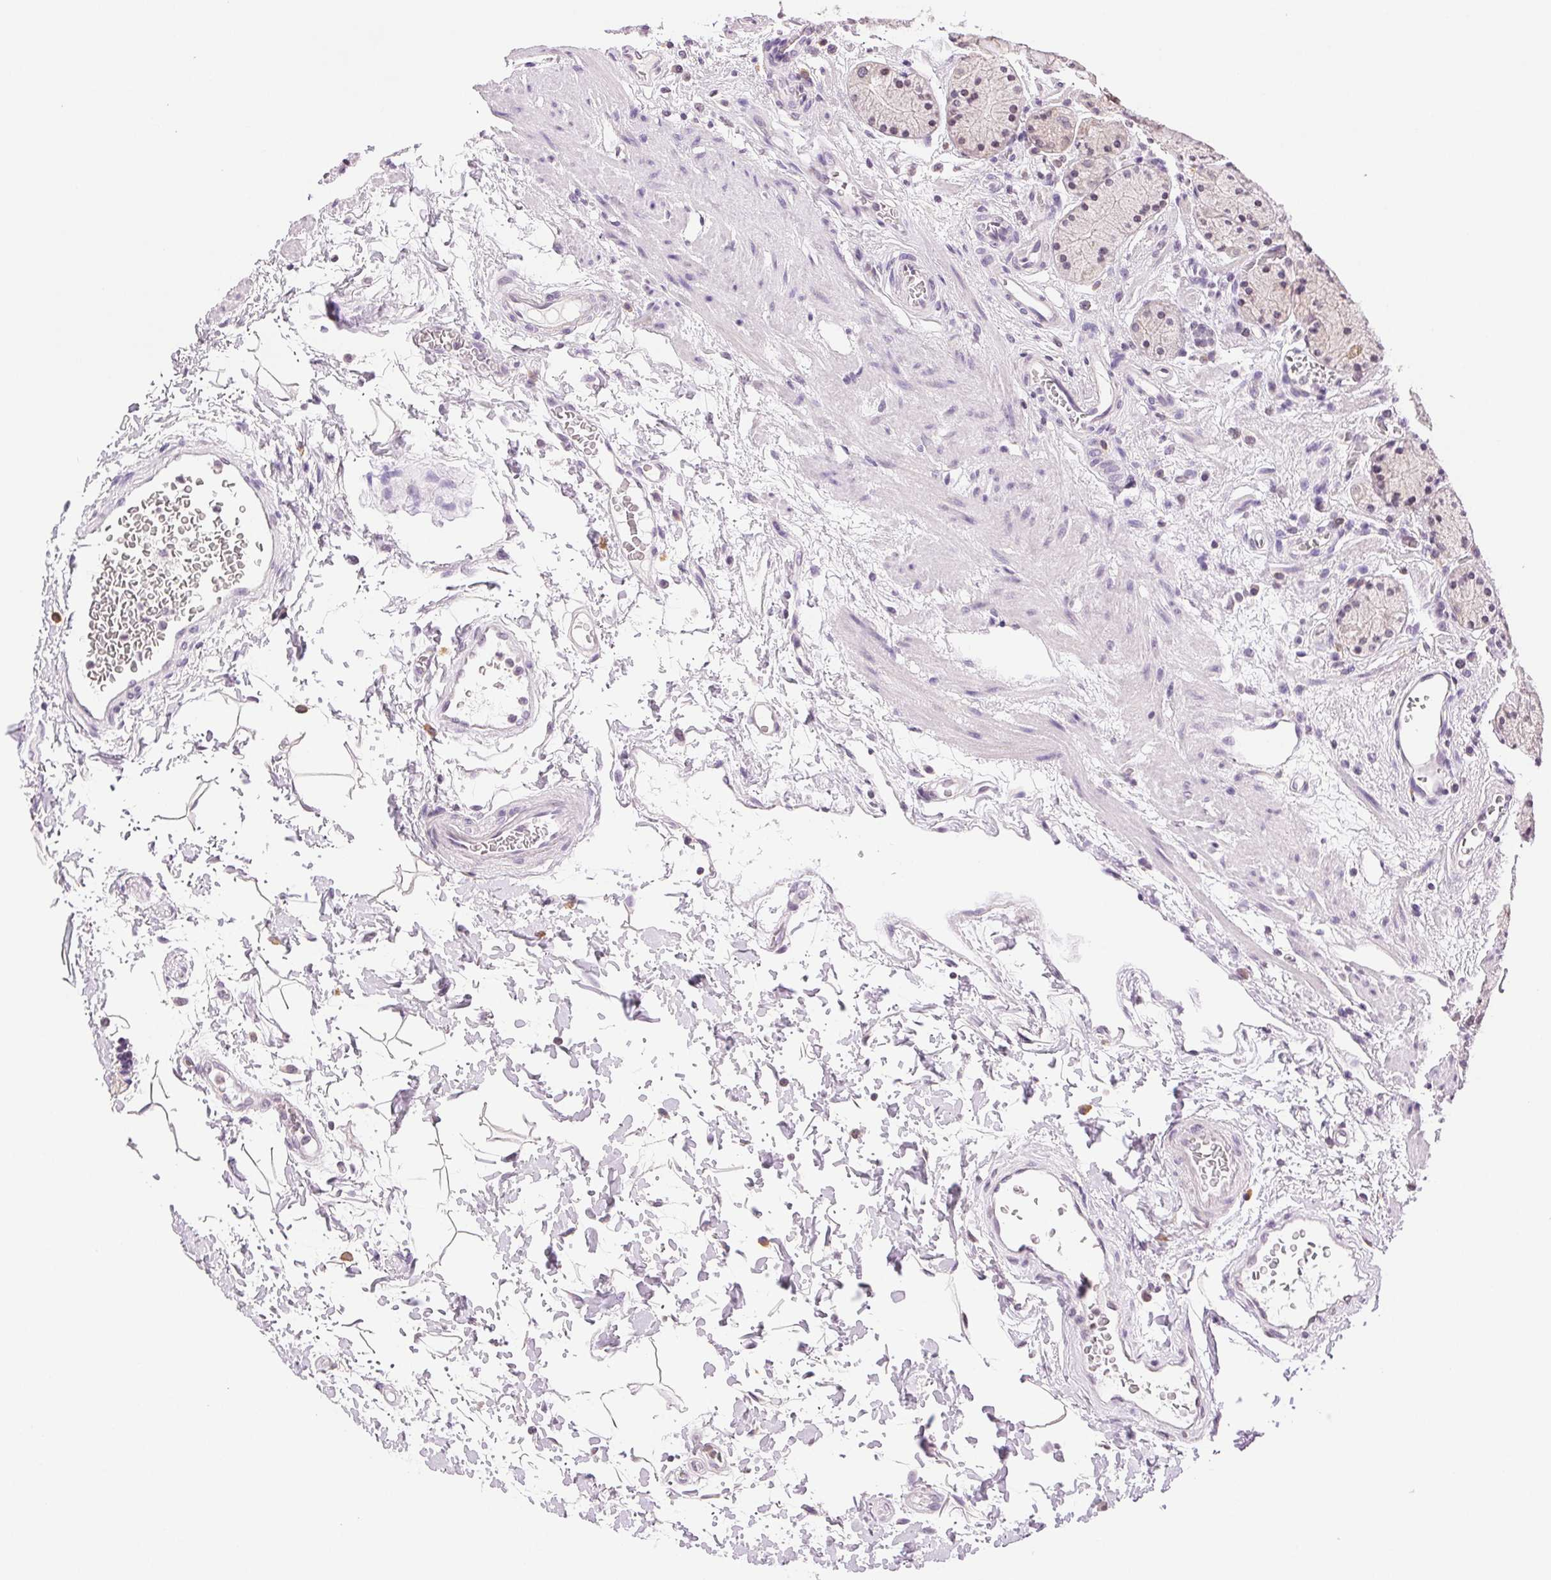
{"staining": {"intensity": "weak", "quantity": "<25%", "location": "nuclear"}, "tissue": "stomach", "cell_type": "Glandular cells", "image_type": "normal", "snomed": [{"axis": "morphology", "description": "Normal tissue, NOS"}, {"axis": "topography", "description": "Stomach, upper"}, {"axis": "topography", "description": "Stomach"}], "caption": "The IHC image has no significant expression in glandular cells of stomach. (DAB immunohistochemistry, high magnification).", "gene": "TNNT3", "patient": {"sex": "male", "age": 62}}